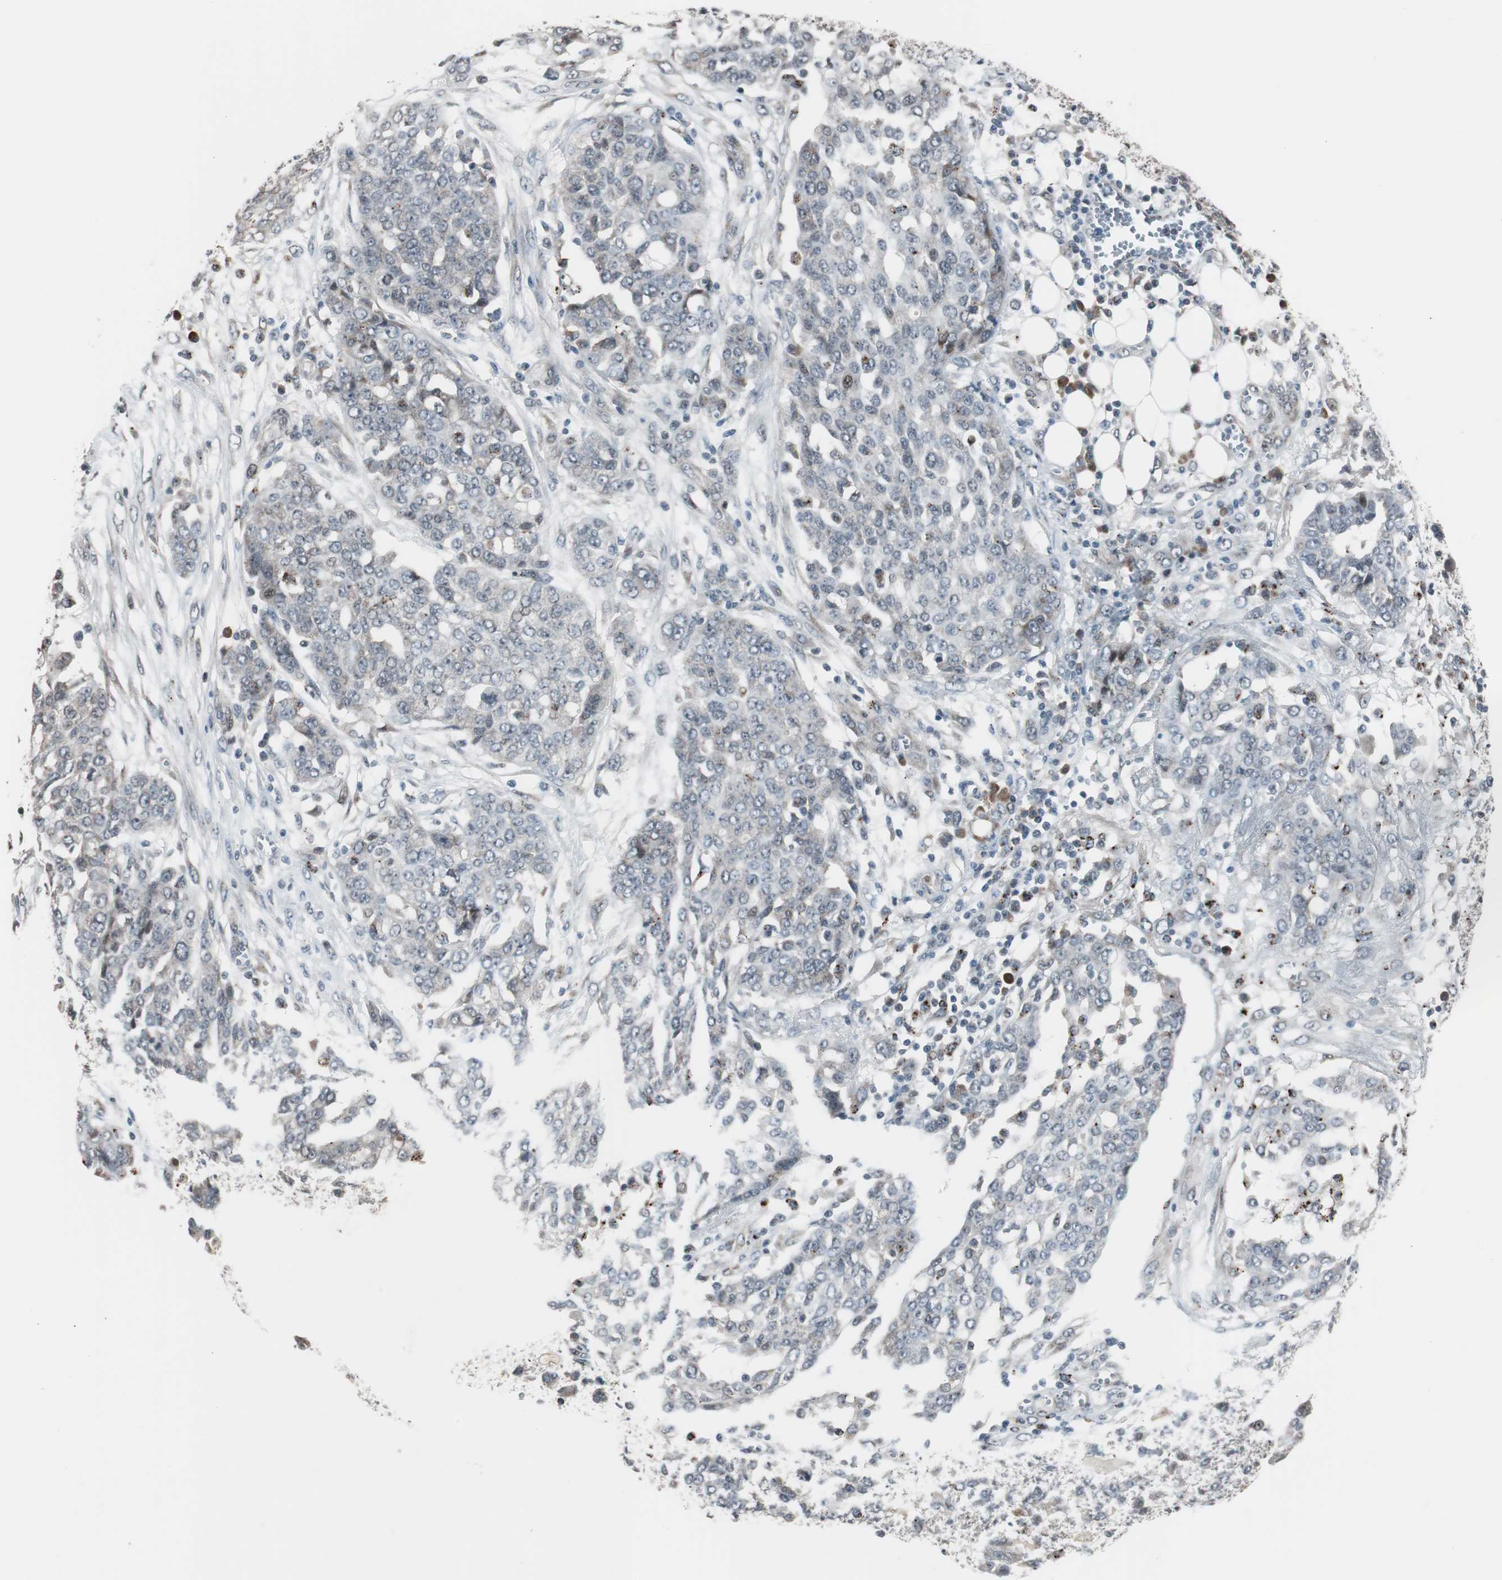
{"staining": {"intensity": "weak", "quantity": "<25%", "location": "cytoplasmic/membranous,nuclear"}, "tissue": "ovarian cancer", "cell_type": "Tumor cells", "image_type": "cancer", "snomed": [{"axis": "morphology", "description": "Cystadenocarcinoma, serous, NOS"}, {"axis": "topography", "description": "Soft tissue"}, {"axis": "topography", "description": "Ovary"}], "caption": "This is an IHC micrograph of human ovarian serous cystadenocarcinoma. There is no positivity in tumor cells.", "gene": "BOLA1", "patient": {"sex": "female", "age": 57}}